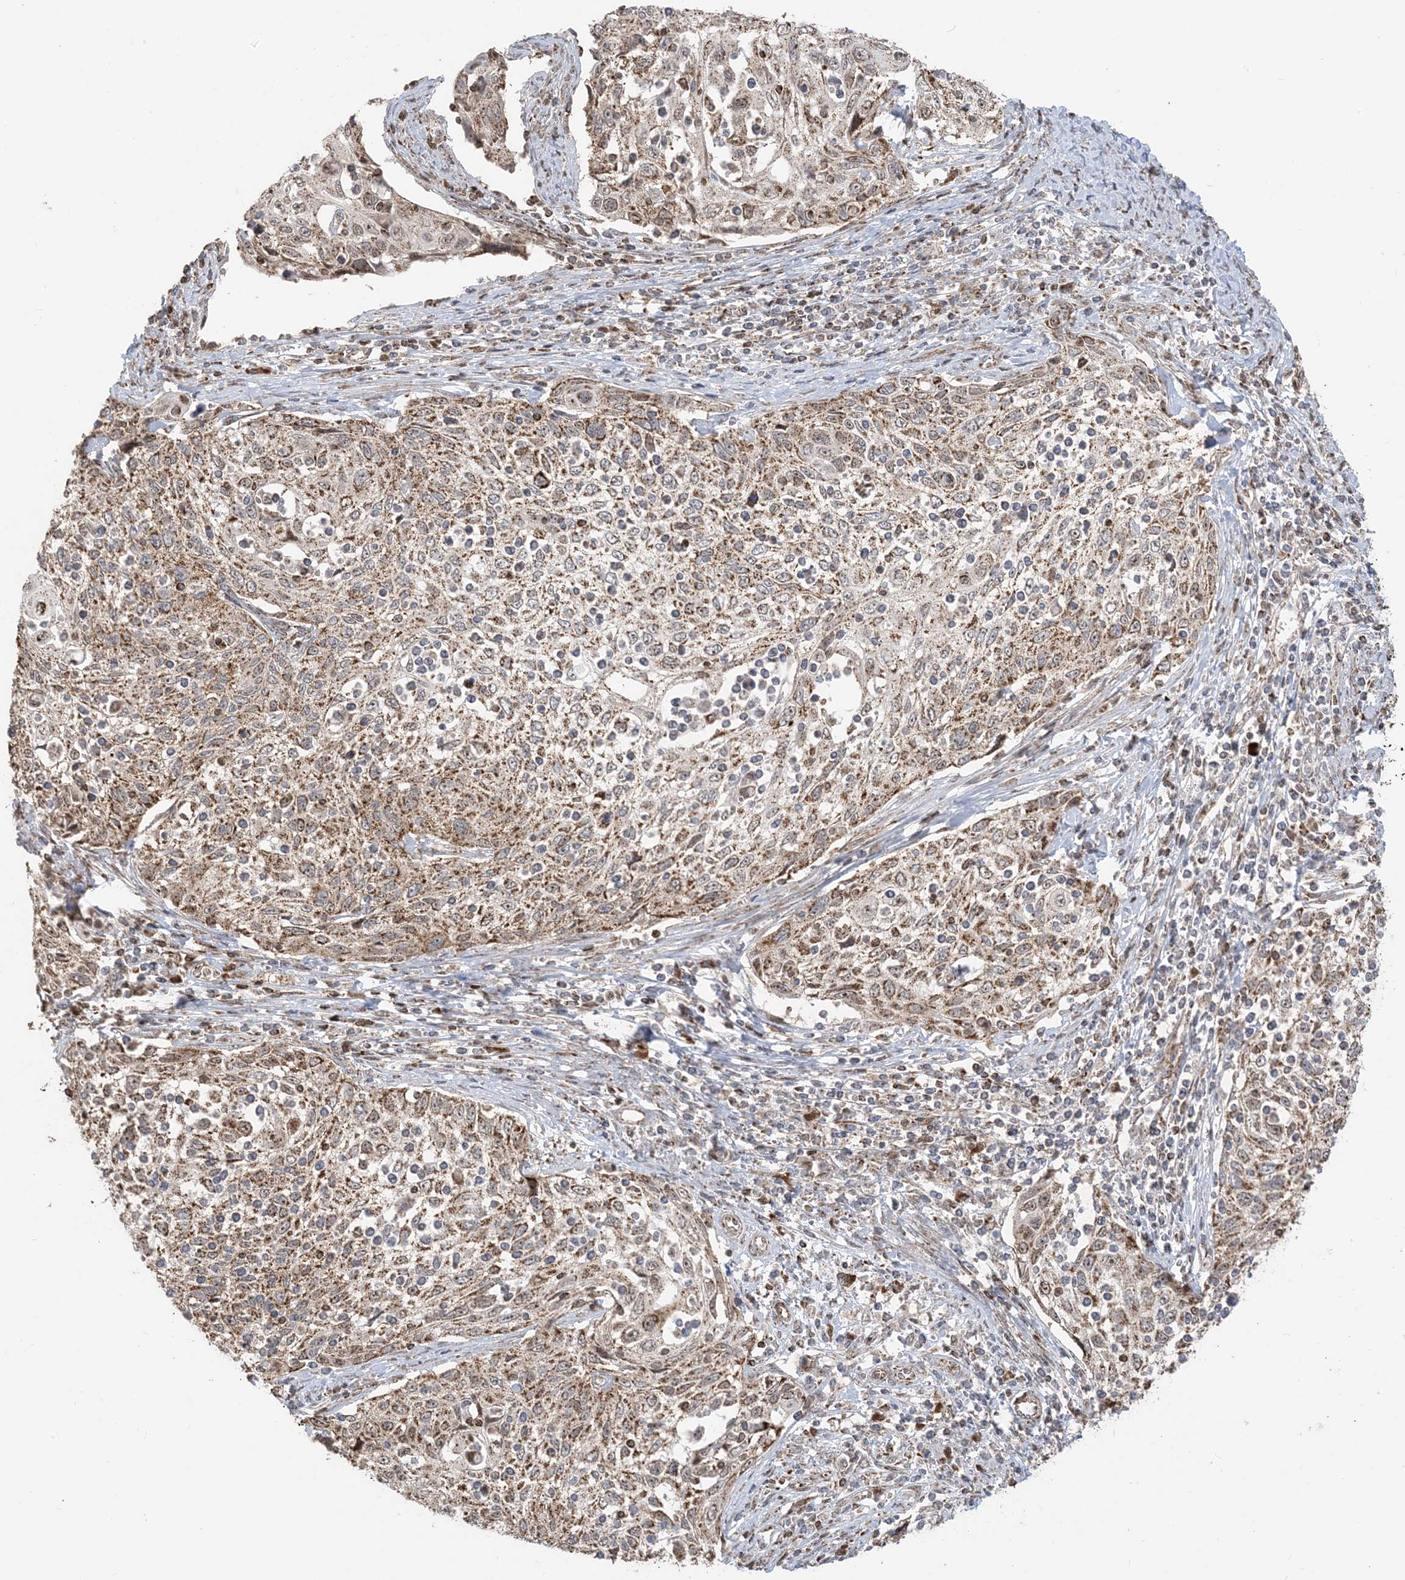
{"staining": {"intensity": "moderate", "quantity": ">75%", "location": "cytoplasmic/membranous"}, "tissue": "cervical cancer", "cell_type": "Tumor cells", "image_type": "cancer", "snomed": [{"axis": "morphology", "description": "Squamous cell carcinoma, NOS"}, {"axis": "topography", "description": "Cervix"}], "caption": "IHC (DAB (3,3'-diaminobenzidine)) staining of cervical cancer exhibits moderate cytoplasmic/membranous protein positivity in about >75% of tumor cells.", "gene": "MAPKBP1", "patient": {"sex": "female", "age": 70}}